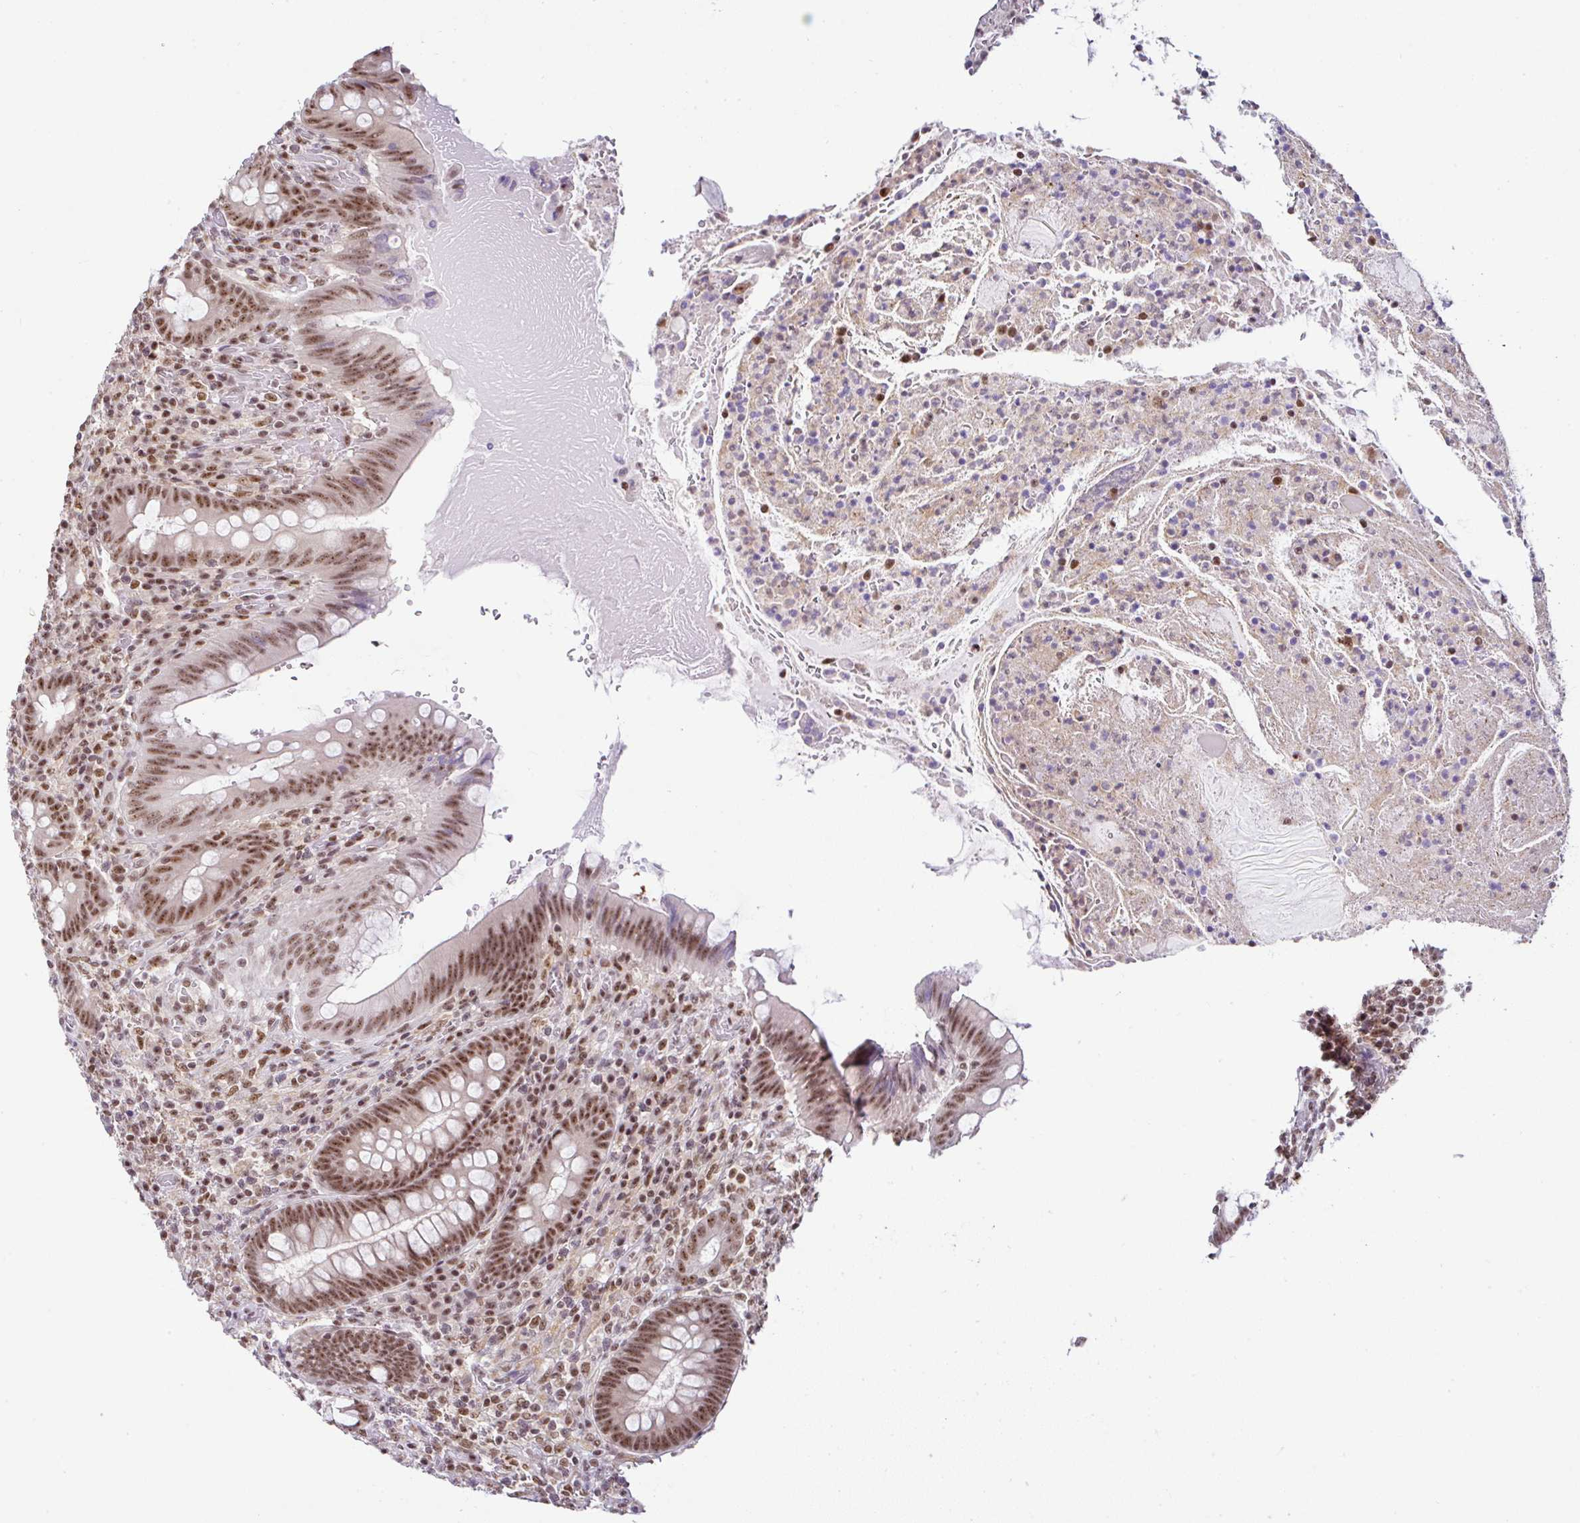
{"staining": {"intensity": "moderate", "quantity": ">75%", "location": "nuclear"}, "tissue": "appendix", "cell_type": "Glandular cells", "image_type": "normal", "snomed": [{"axis": "morphology", "description": "Normal tissue, NOS"}, {"axis": "topography", "description": "Appendix"}], "caption": "Immunohistochemical staining of benign human appendix exhibits medium levels of moderate nuclear expression in approximately >75% of glandular cells.", "gene": "PTPN2", "patient": {"sex": "female", "age": 43}}